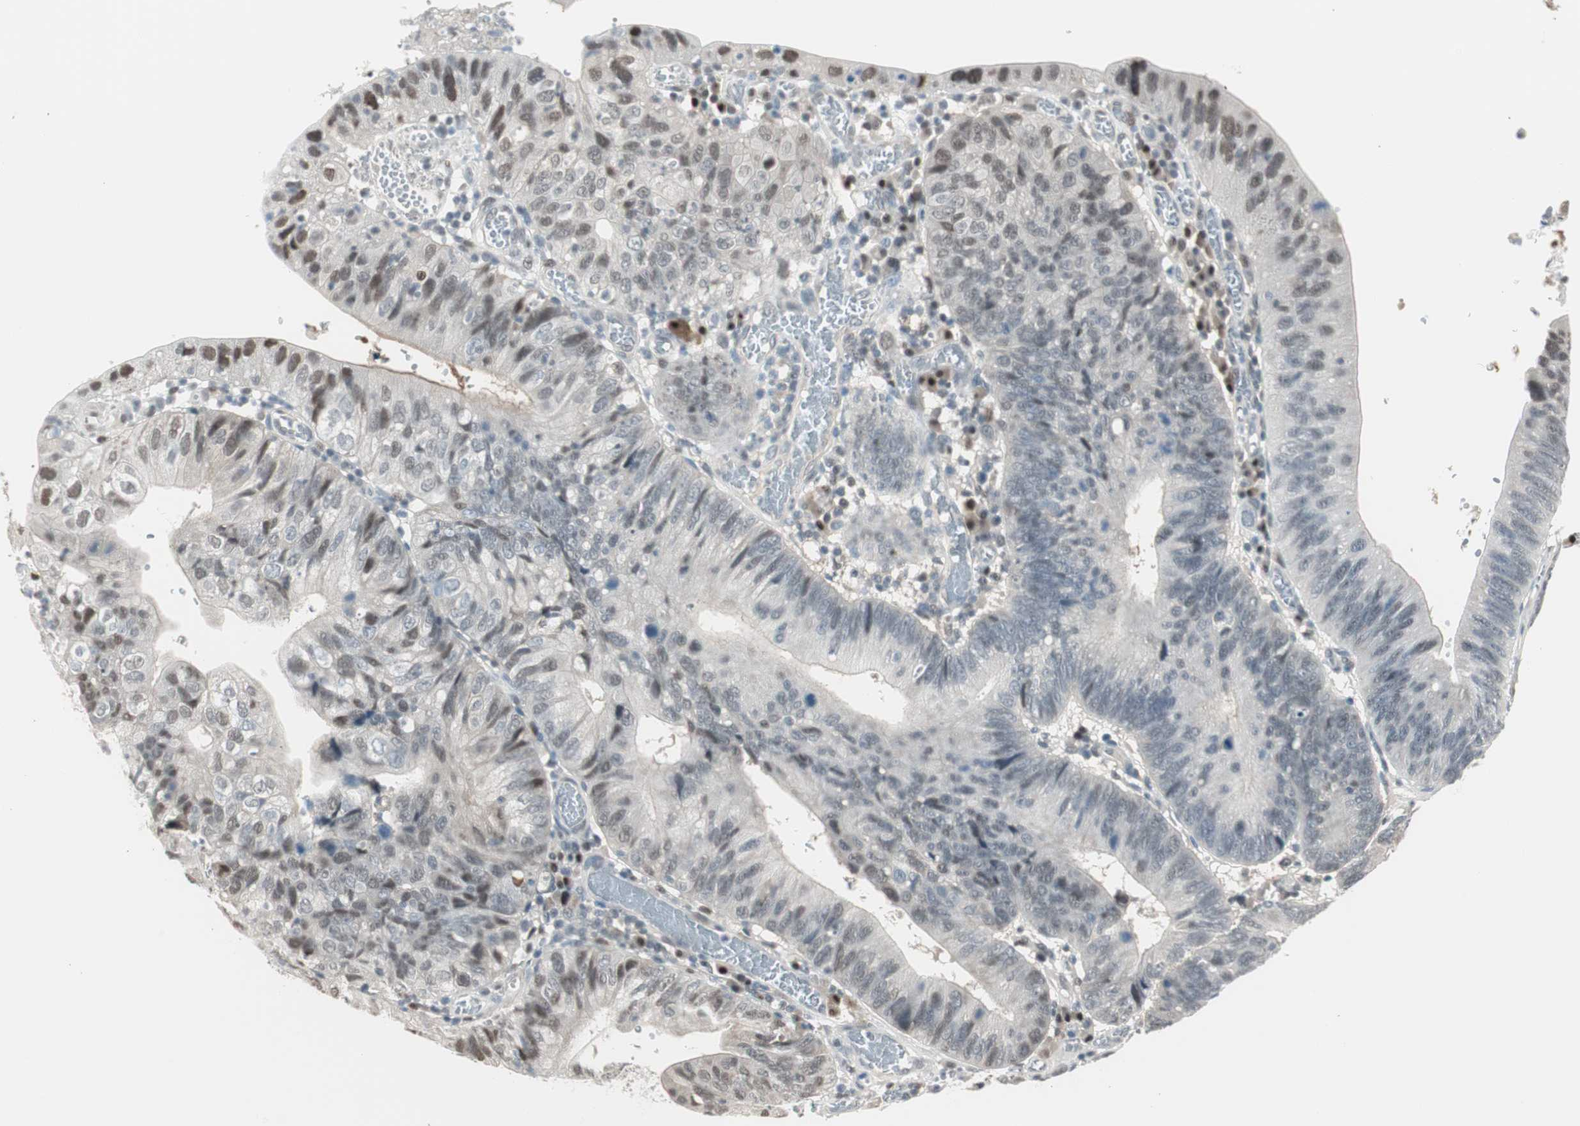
{"staining": {"intensity": "moderate", "quantity": ">75%", "location": "nuclear"}, "tissue": "stomach cancer", "cell_type": "Tumor cells", "image_type": "cancer", "snomed": [{"axis": "morphology", "description": "Adenocarcinoma, NOS"}, {"axis": "topography", "description": "Stomach"}], "caption": "Tumor cells display medium levels of moderate nuclear positivity in approximately >75% of cells in human stomach adenocarcinoma. Using DAB (3,3'-diaminobenzidine) (brown) and hematoxylin (blue) stains, captured at high magnification using brightfield microscopy.", "gene": "LONP2", "patient": {"sex": "male", "age": 59}}